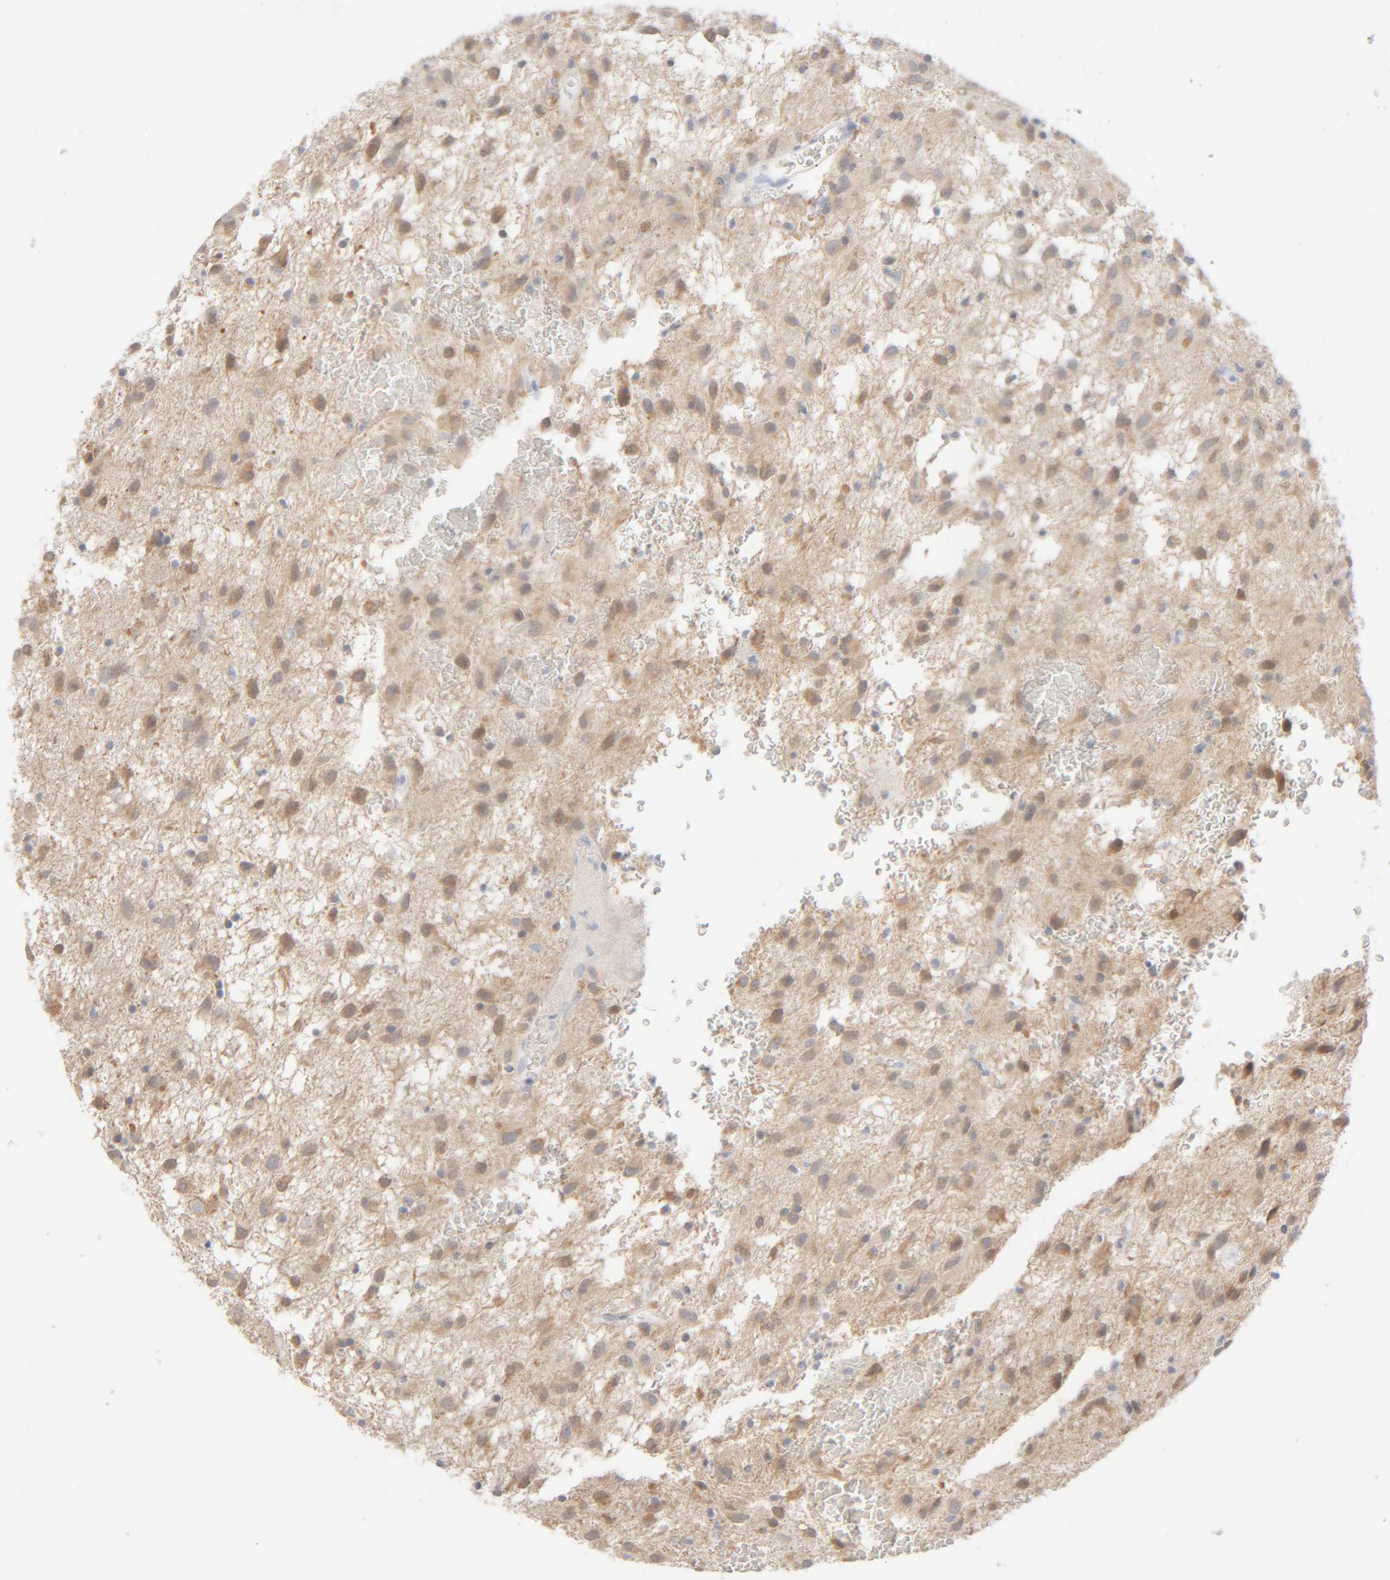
{"staining": {"intensity": "weak", "quantity": ">75%", "location": "cytoplasmic/membranous"}, "tissue": "glioma", "cell_type": "Tumor cells", "image_type": "cancer", "snomed": [{"axis": "morphology", "description": "Glioma, malignant, Low grade"}, {"axis": "topography", "description": "Brain"}], "caption": "A high-resolution histopathology image shows immunohistochemistry (IHC) staining of glioma, which reveals weak cytoplasmic/membranous staining in about >75% of tumor cells. Nuclei are stained in blue.", "gene": "RIDA", "patient": {"sex": "male", "age": 77}}